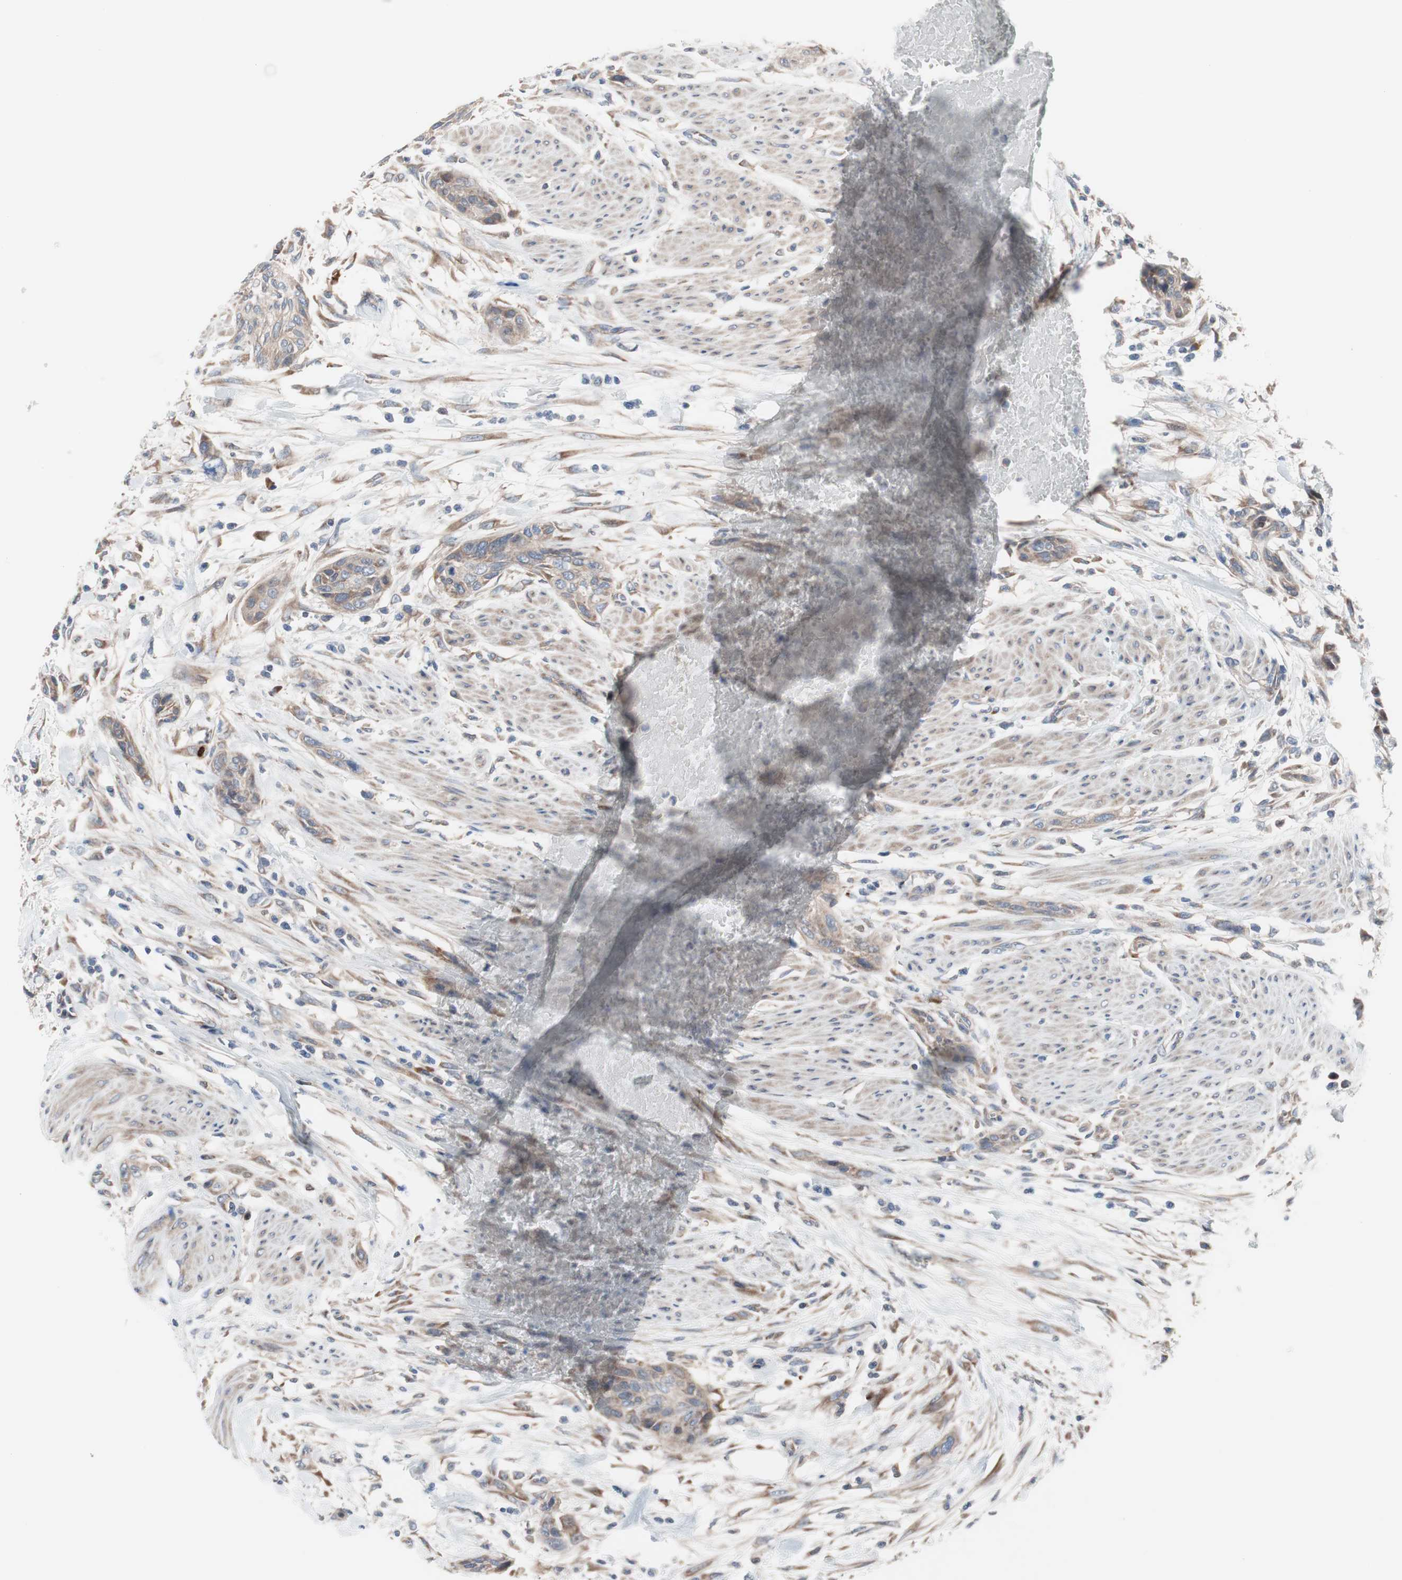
{"staining": {"intensity": "weak", "quantity": ">75%", "location": "cytoplasmic/membranous"}, "tissue": "urothelial cancer", "cell_type": "Tumor cells", "image_type": "cancer", "snomed": [{"axis": "morphology", "description": "Urothelial carcinoma, High grade"}, {"axis": "topography", "description": "Urinary bladder"}], "caption": "IHC (DAB) staining of high-grade urothelial carcinoma displays weak cytoplasmic/membranous protein positivity in approximately >75% of tumor cells. Using DAB (brown) and hematoxylin (blue) stains, captured at high magnification using brightfield microscopy.", "gene": "KANSL1", "patient": {"sex": "male", "age": 35}}